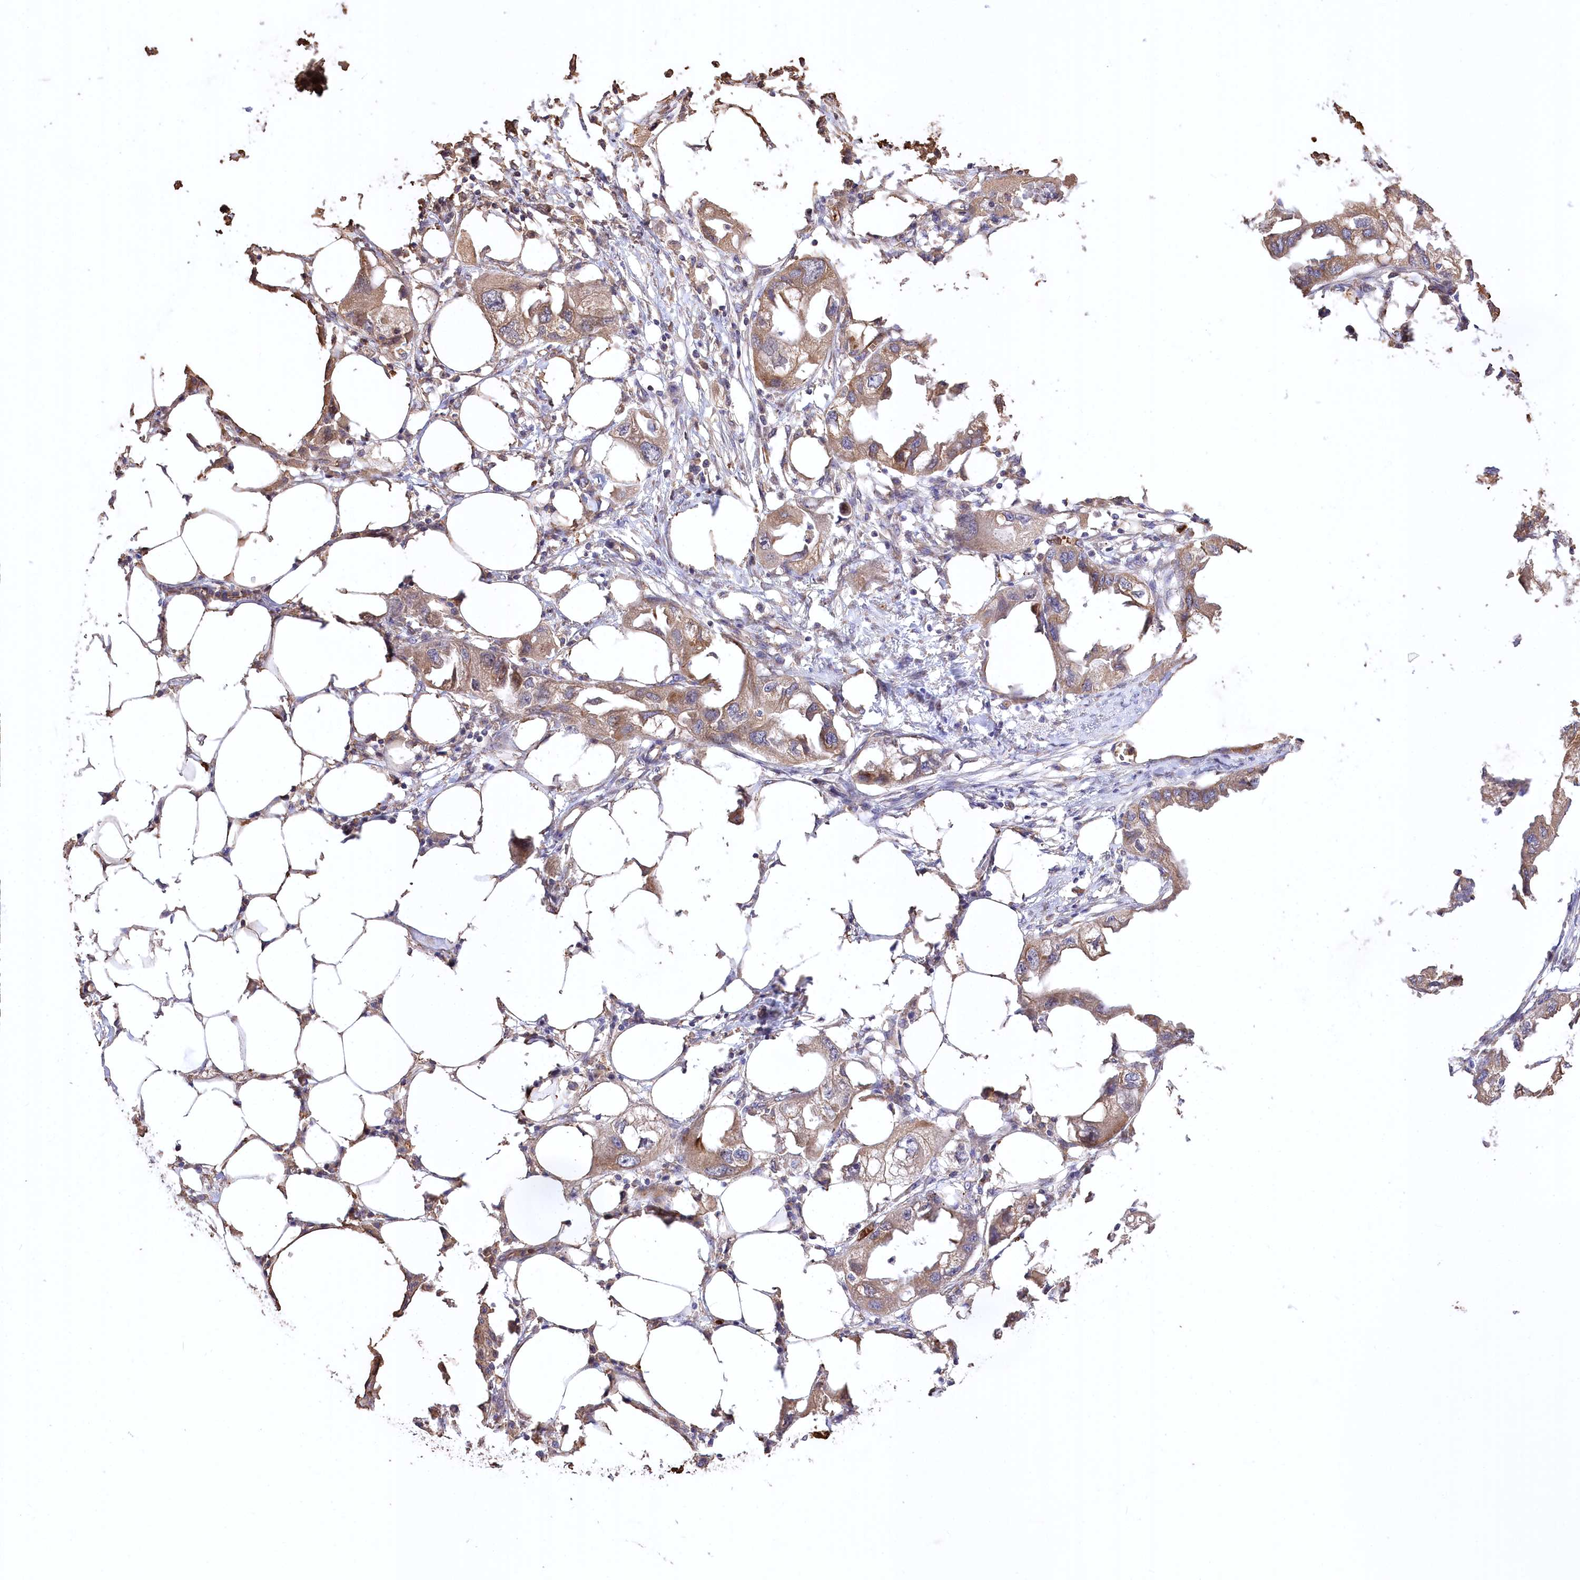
{"staining": {"intensity": "moderate", "quantity": ">75%", "location": "cytoplasmic/membranous"}, "tissue": "endometrial cancer", "cell_type": "Tumor cells", "image_type": "cancer", "snomed": [{"axis": "morphology", "description": "Adenocarcinoma, NOS"}, {"axis": "morphology", "description": "Adenocarcinoma, metastatic, NOS"}, {"axis": "topography", "description": "Adipose tissue"}, {"axis": "topography", "description": "Endometrium"}], "caption": "Immunohistochemical staining of endometrial cancer reveals moderate cytoplasmic/membranous protein staining in about >75% of tumor cells.", "gene": "TRUB1", "patient": {"sex": "female", "age": 67}}